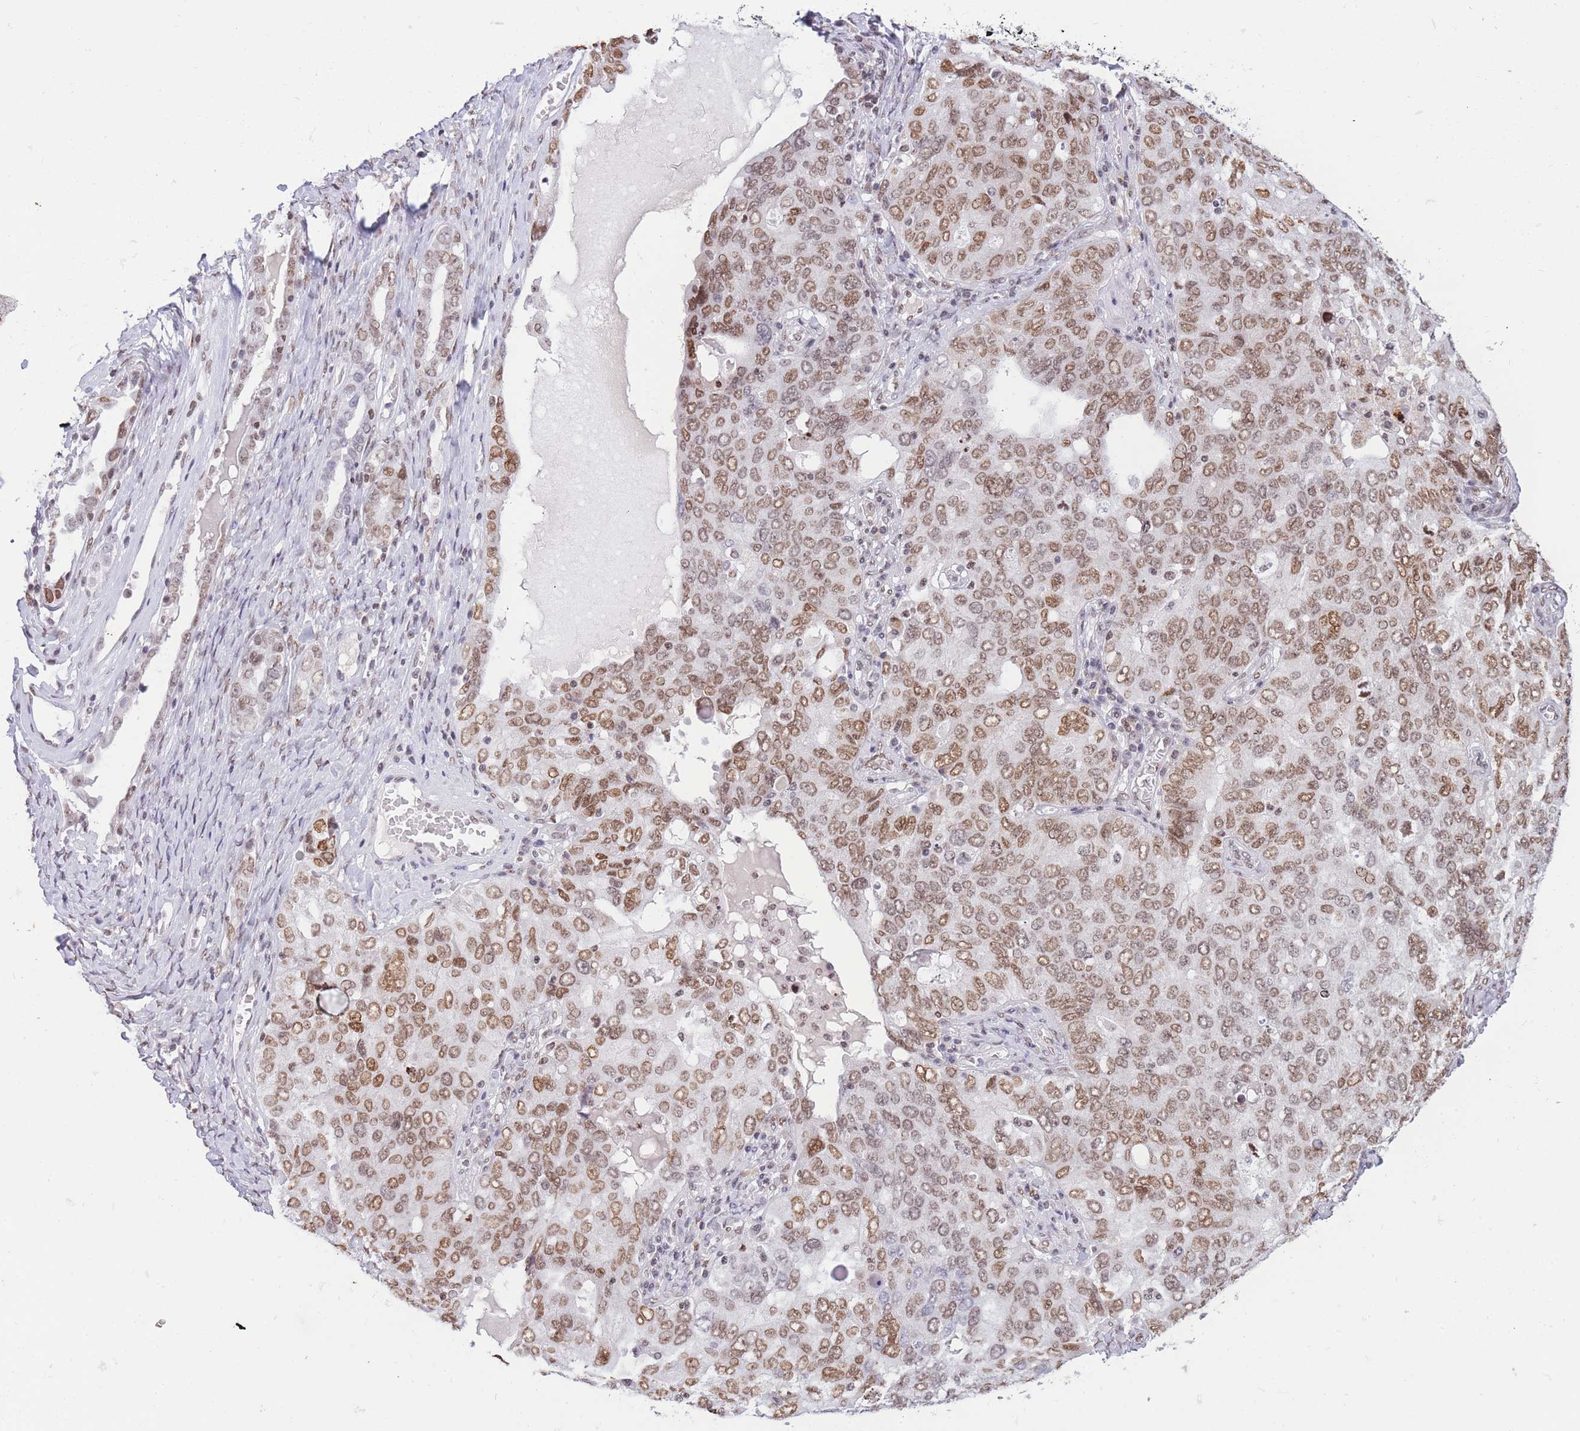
{"staining": {"intensity": "moderate", "quantity": ">75%", "location": "nuclear"}, "tissue": "ovarian cancer", "cell_type": "Tumor cells", "image_type": "cancer", "snomed": [{"axis": "morphology", "description": "Carcinoma, endometroid"}, {"axis": "topography", "description": "Ovary"}], "caption": "Immunohistochemical staining of human endometroid carcinoma (ovarian) reveals medium levels of moderate nuclear positivity in approximately >75% of tumor cells.", "gene": "HMGN1", "patient": {"sex": "female", "age": 62}}